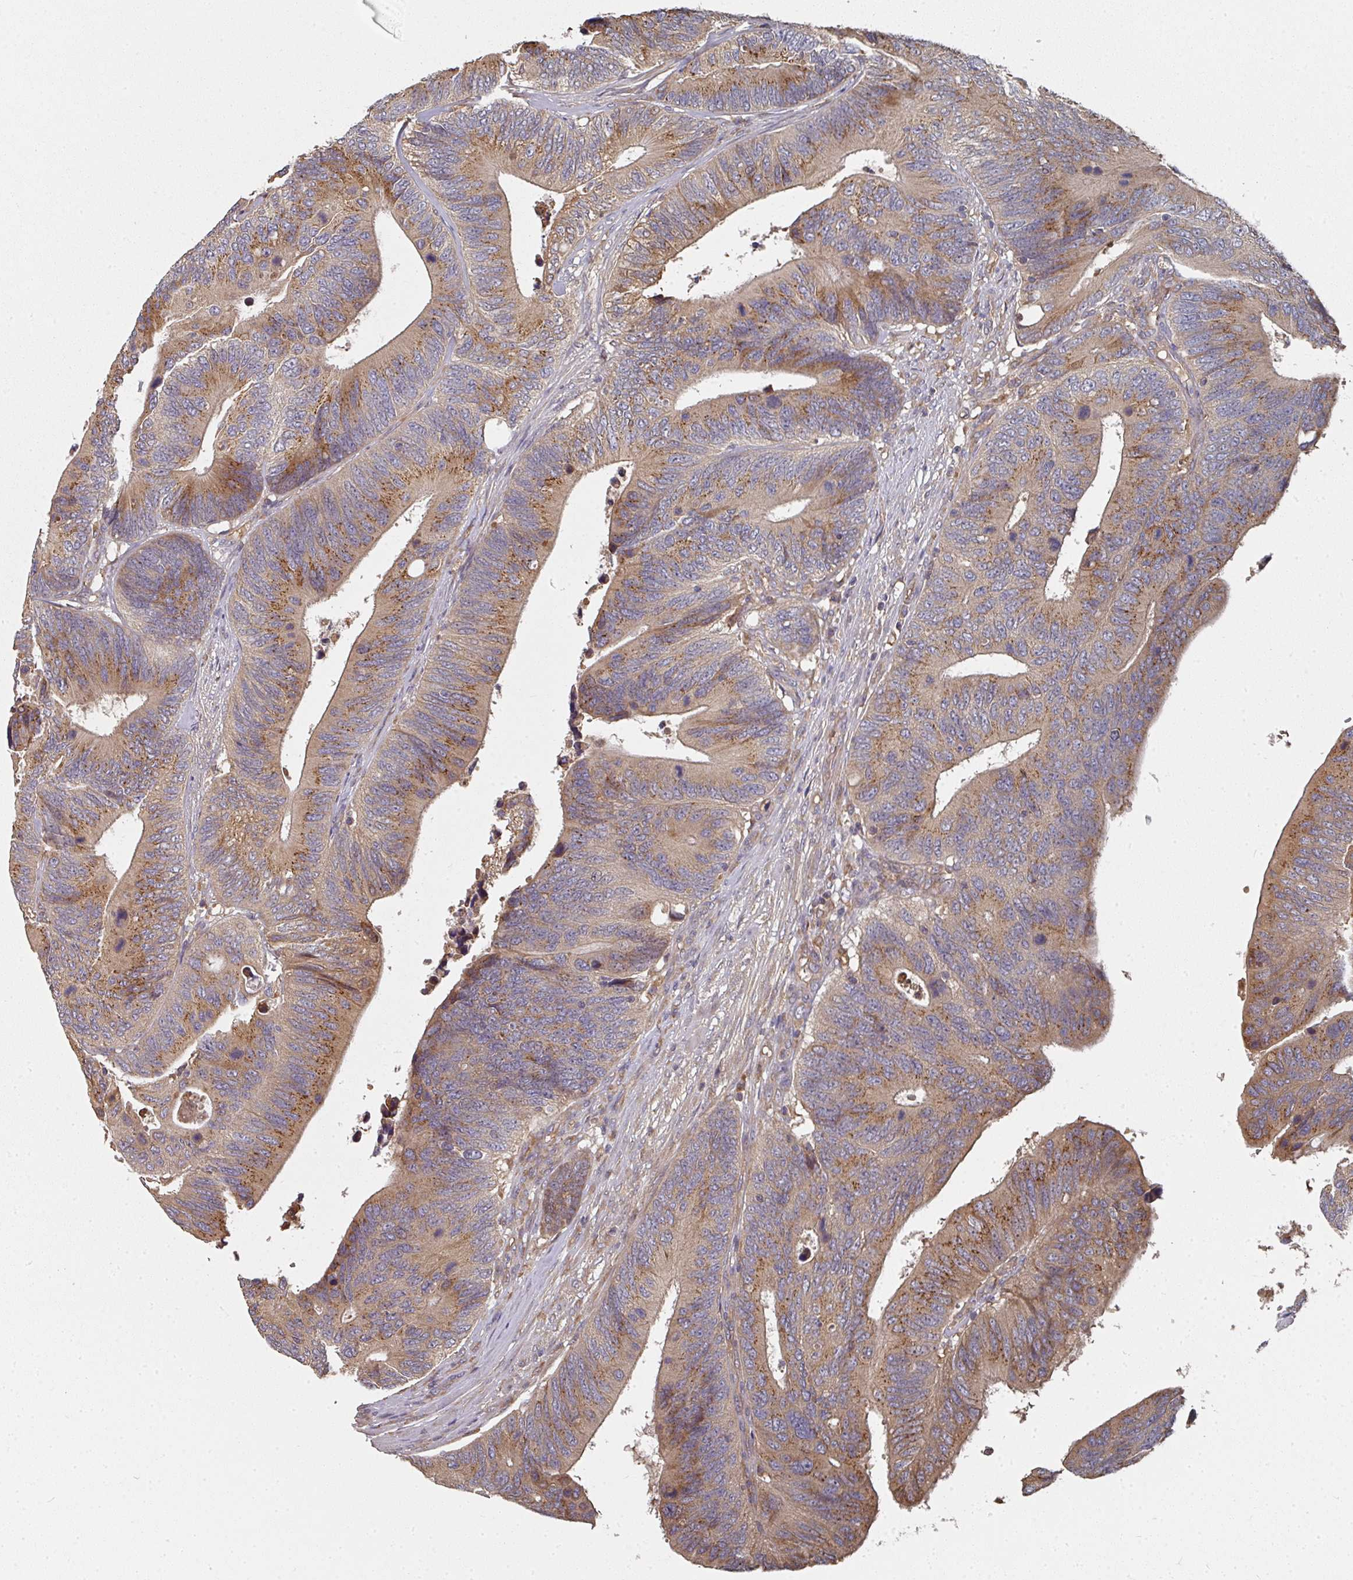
{"staining": {"intensity": "moderate", "quantity": ">75%", "location": "cytoplasmic/membranous"}, "tissue": "colorectal cancer", "cell_type": "Tumor cells", "image_type": "cancer", "snomed": [{"axis": "morphology", "description": "Adenocarcinoma, NOS"}, {"axis": "topography", "description": "Colon"}], "caption": "Colorectal adenocarcinoma was stained to show a protein in brown. There is medium levels of moderate cytoplasmic/membranous positivity in approximately >75% of tumor cells. The staining was performed using DAB (3,3'-diaminobenzidine) to visualize the protein expression in brown, while the nuclei were stained in blue with hematoxylin (Magnification: 20x).", "gene": "EDEM2", "patient": {"sex": "male", "age": 87}}